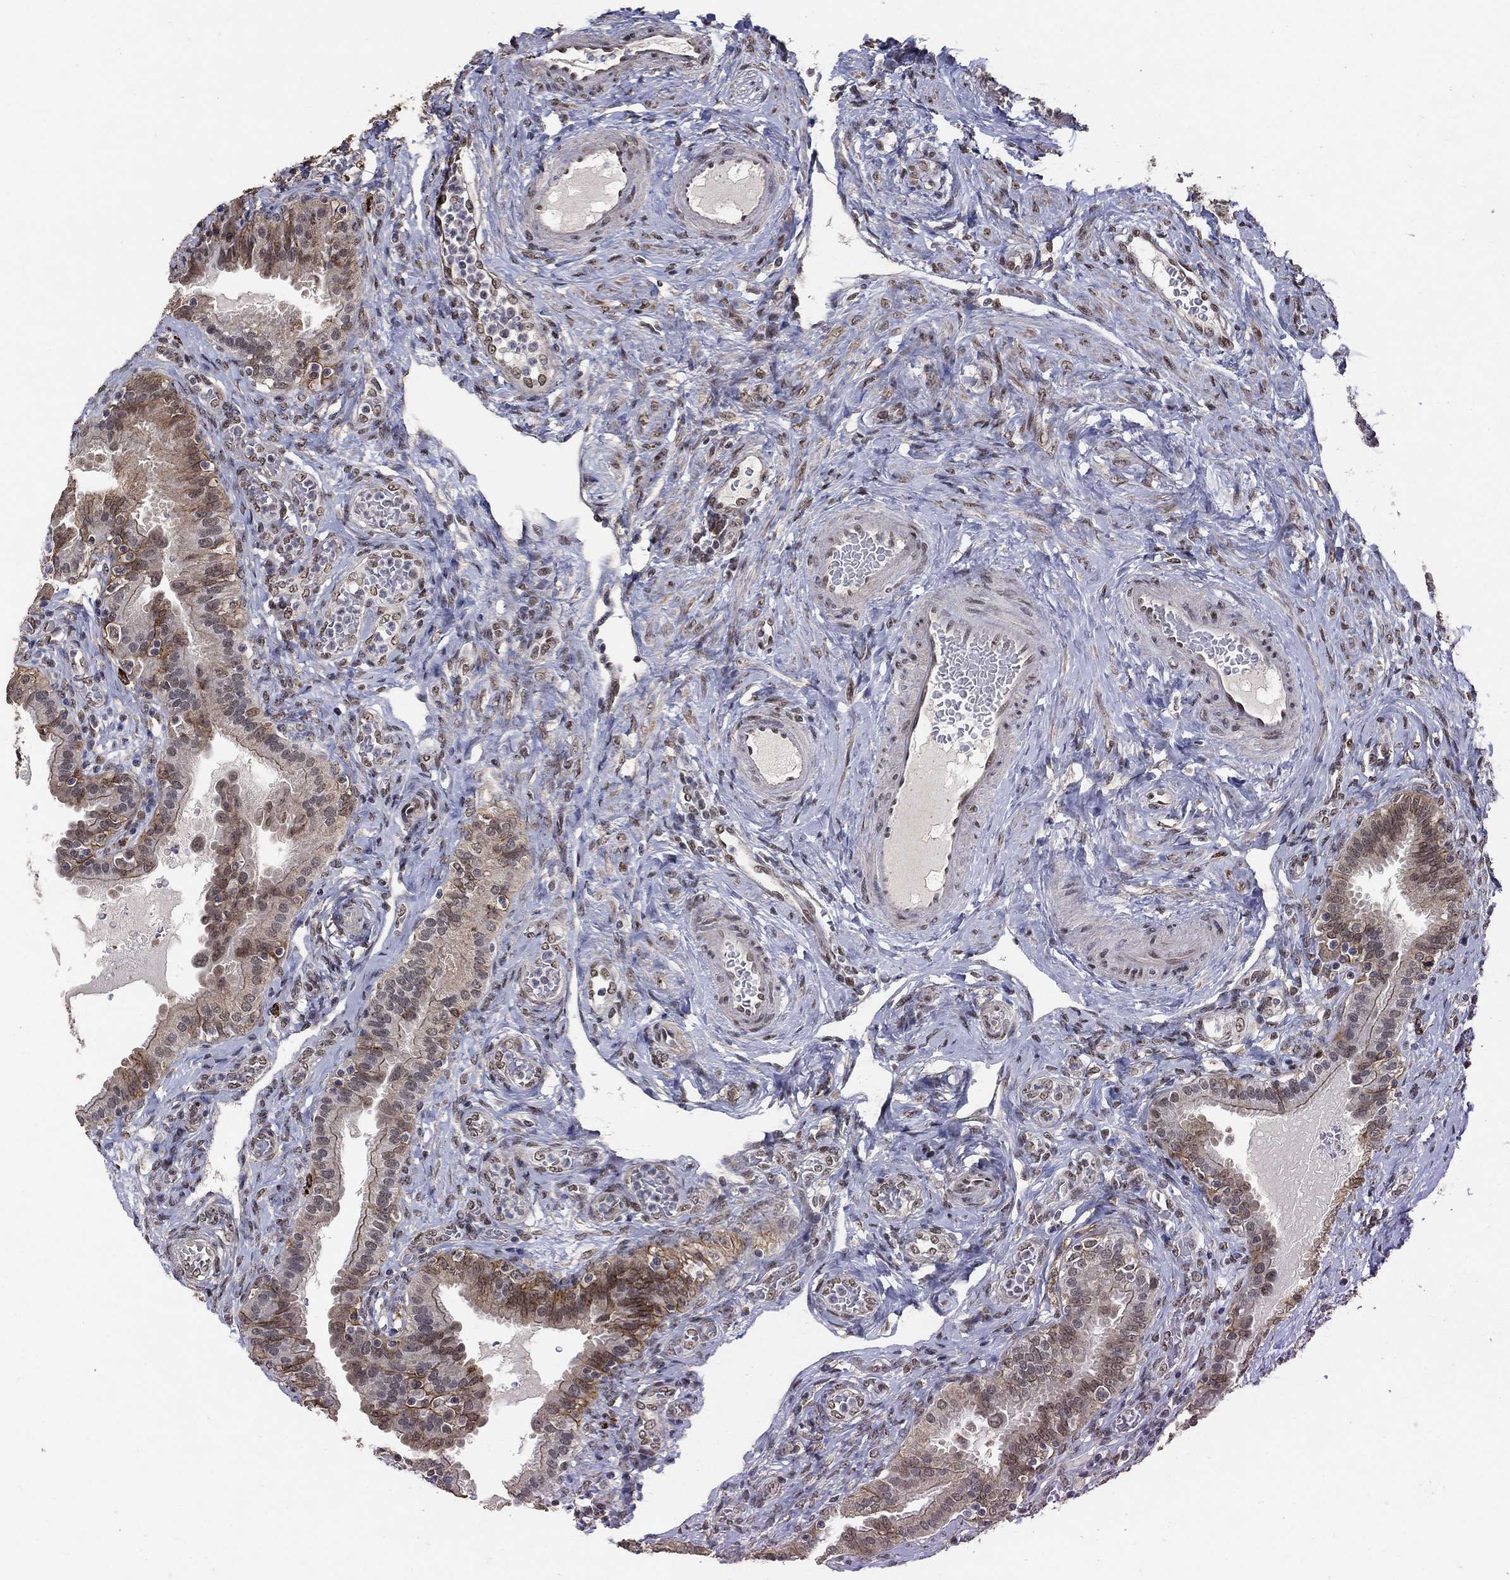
{"staining": {"intensity": "weak", "quantity": "25%-75%", "location": "nuclear"}, "tissue": "fallopian tube", "cell_type": "Glandular cells", "image_type": "normal", "snomed": [{"axis": "morphology", "description": "Normal tissue, NOS"}, {"axis": "topography", "description": "Fallopian tube"}, {"axis": "topography", "description": "Ovary"}], "caption": "IHC (DAB (3,3'-diaminobenzidine)) staining of unremarkable human fallopian tube reveals weak nuclear protein positivity in about 25%-75% of glandular cells.", "gene": "GRIA3", "patient": {"sex": "female", "age": 41}}